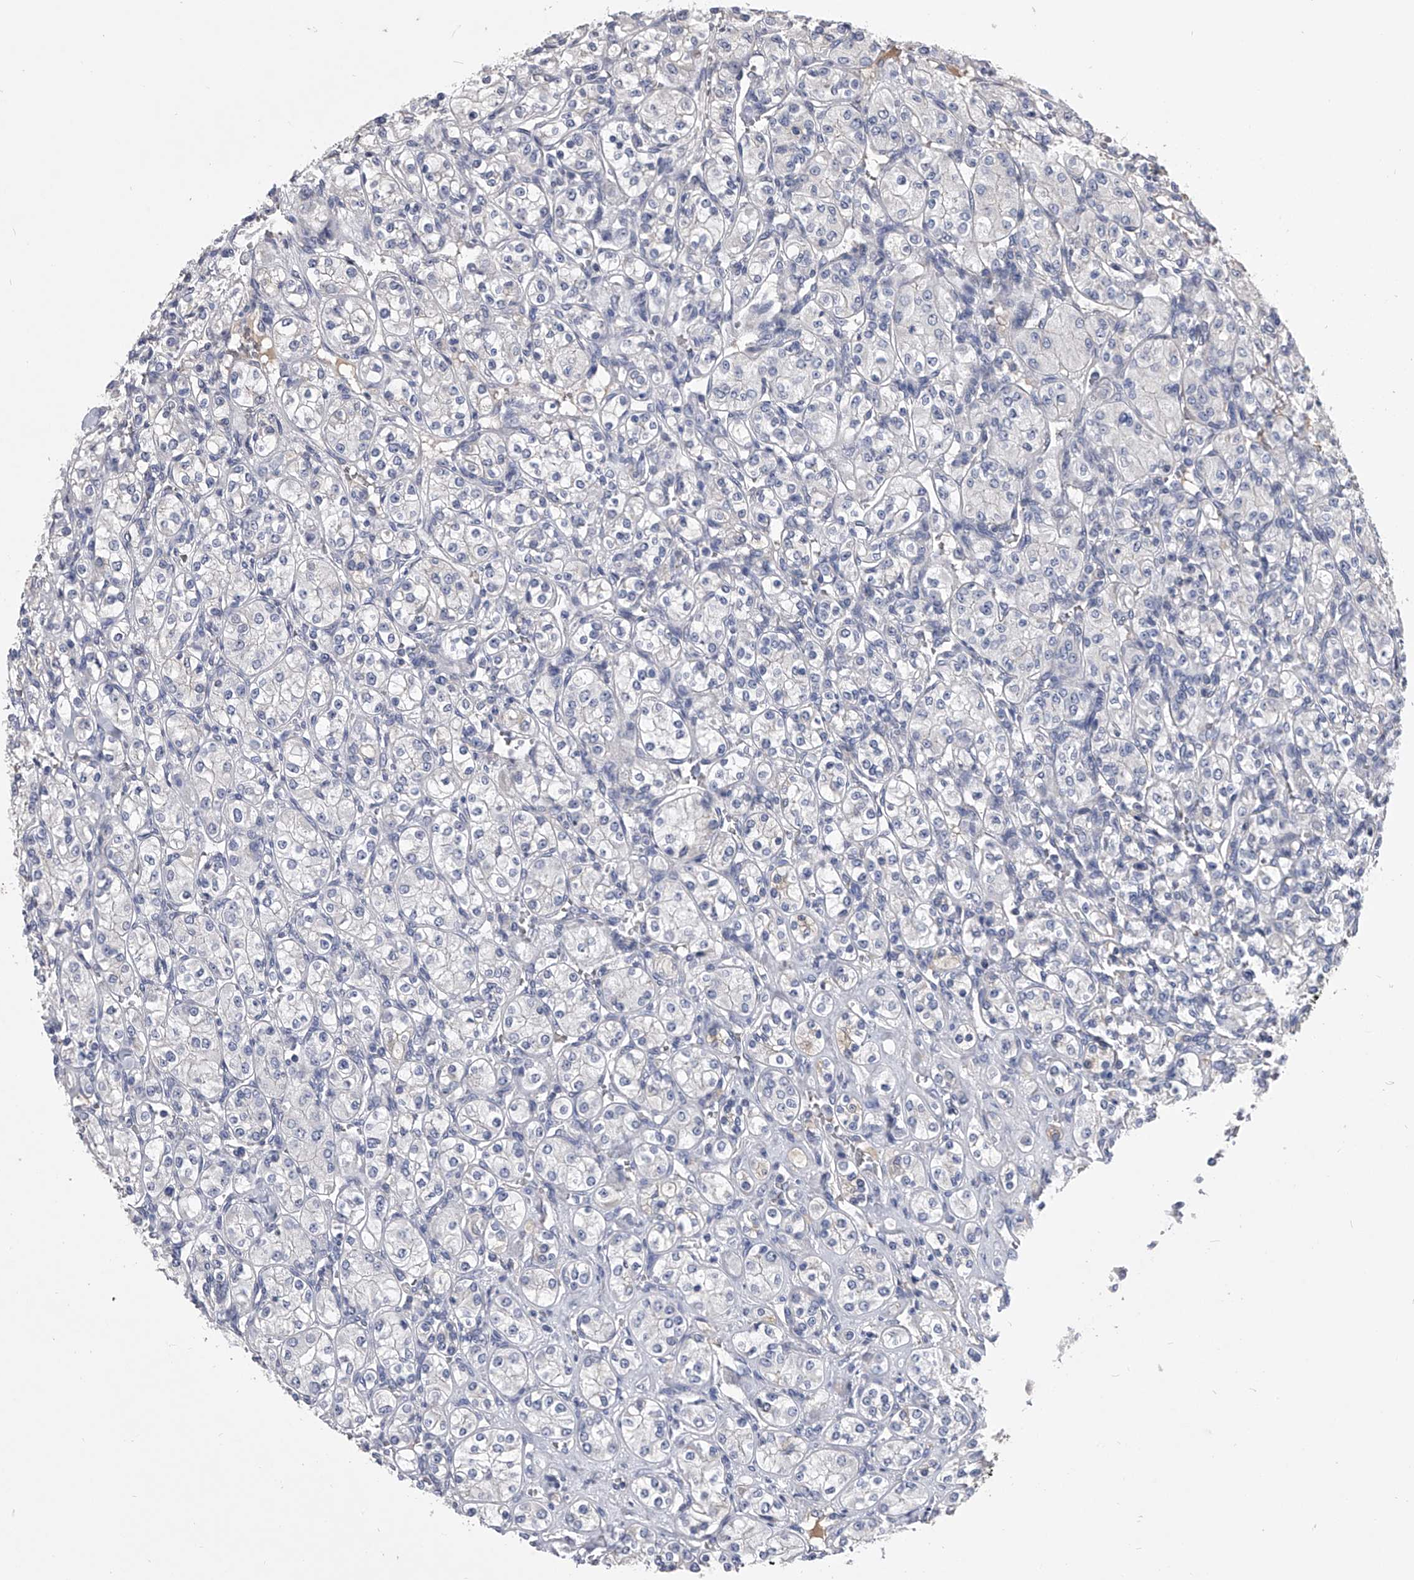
{"staining": {"intensity": "negative", "quantity": "none", "location": "none"}, "tissue": "renal cancer", "cell_type": "Tumor cells", "image_type": "cancer", "snomed": [{"axis": "morphology", "description": "Adenocarcinoma, NOS"}, {"axis": "topography", "description": "Kidney"}], "caption": "This is a histopathology image of immunohistochemistry staining of renal cancer, which shows no positivity in tumor cells.", "gene": "MDN1", "patient": {"sex": "male", "age": 77}}